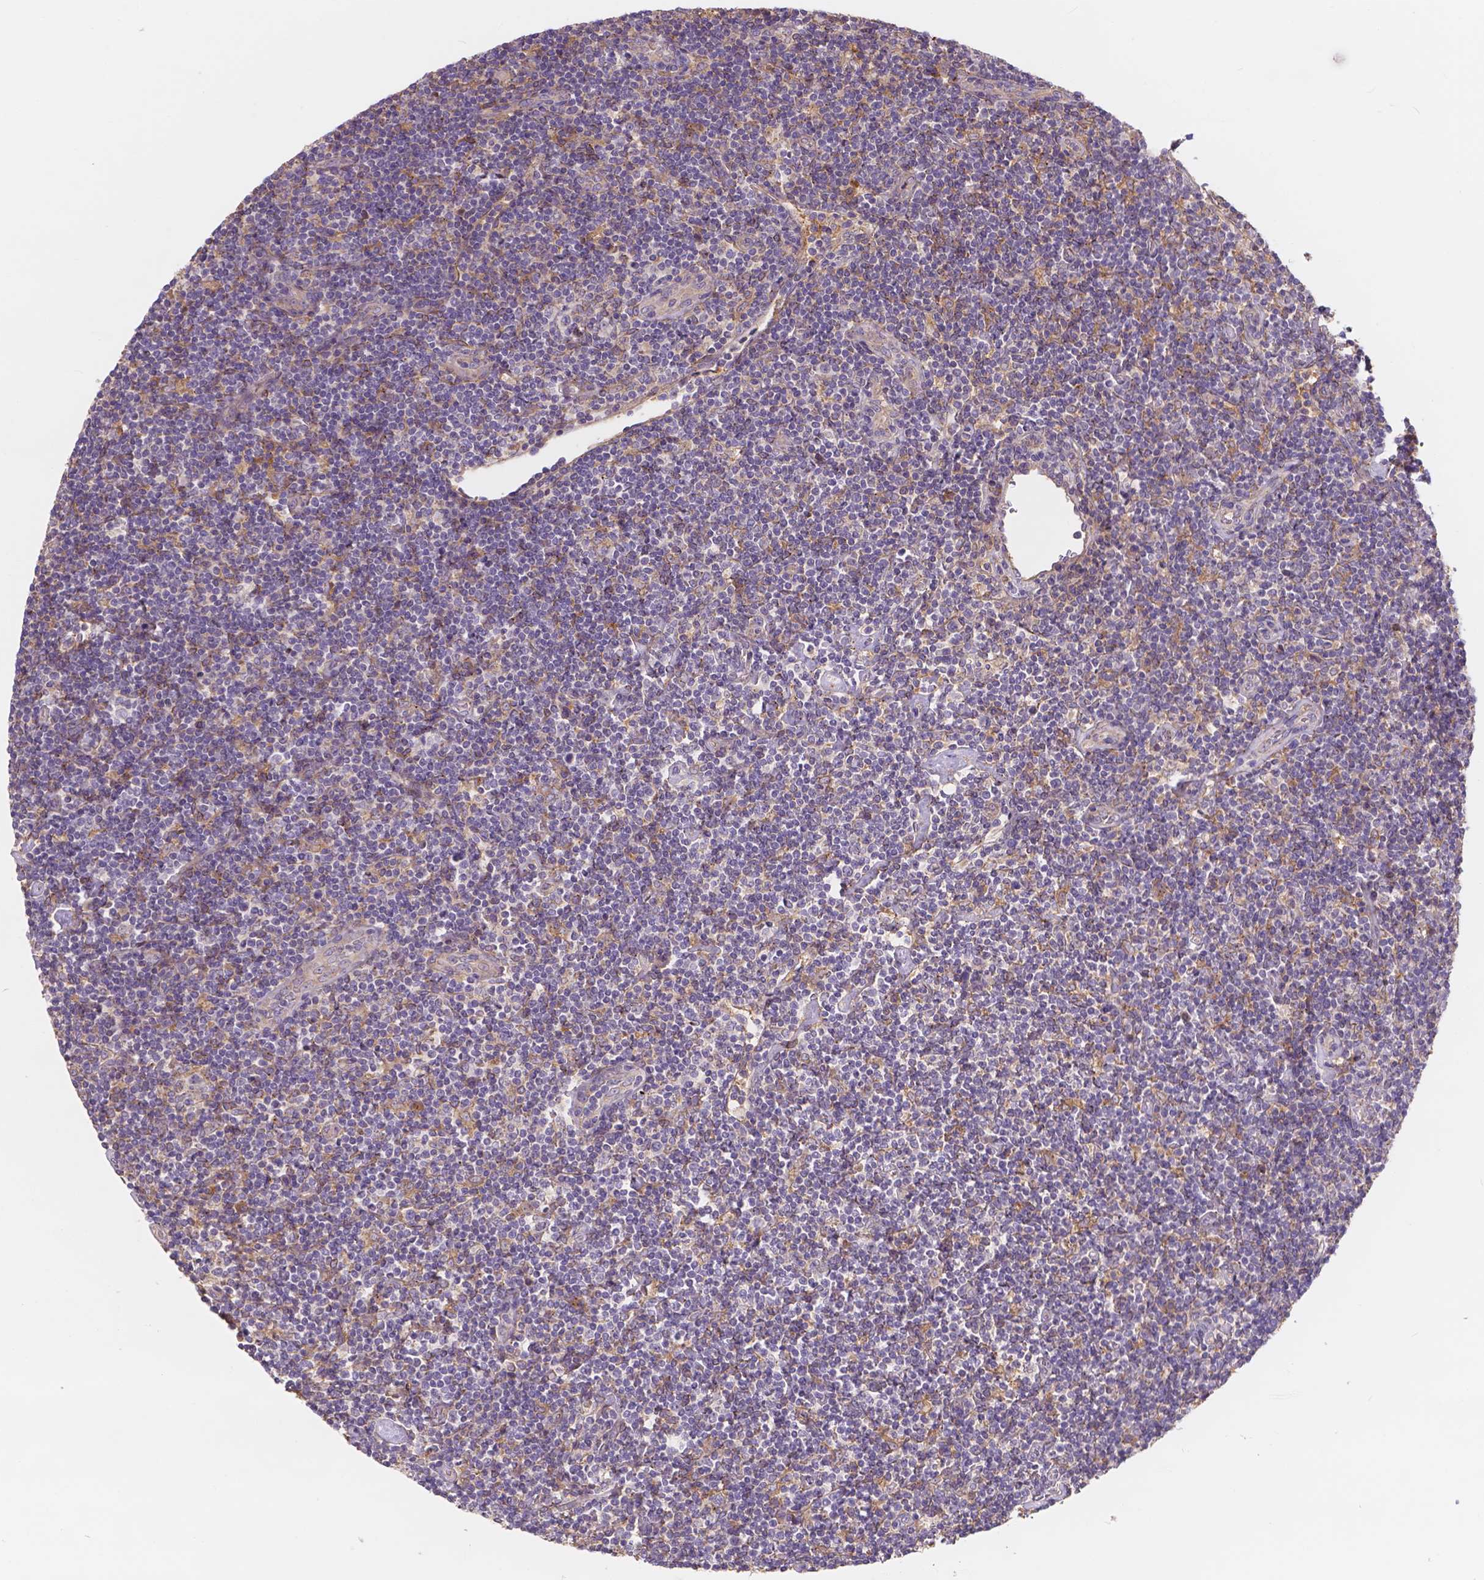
{"staining": {"intensity": "moderate", "quantity": ">75%", "location": "cytoplasmic/membranous"}, "tissue": "lymphoma", "cell_type": "Tumor cells", "image_type": "cancer", "snomed": [{"axis": "morphology", "description": "Hodgkin's disease, NOS"}, {"axis": "topography", "description": "Lymph node"}], "caption": "Protein staining of lymphoma tissue reveals moderate cytoplasmic/membranous staining in about >75% of tumor cells. (DAB (3,3'-diaminobenzidine) IHC with brightfield microscopy, high magnification).", "gene": "CDK10", "patient": {"sex": "male", "age": 40}}